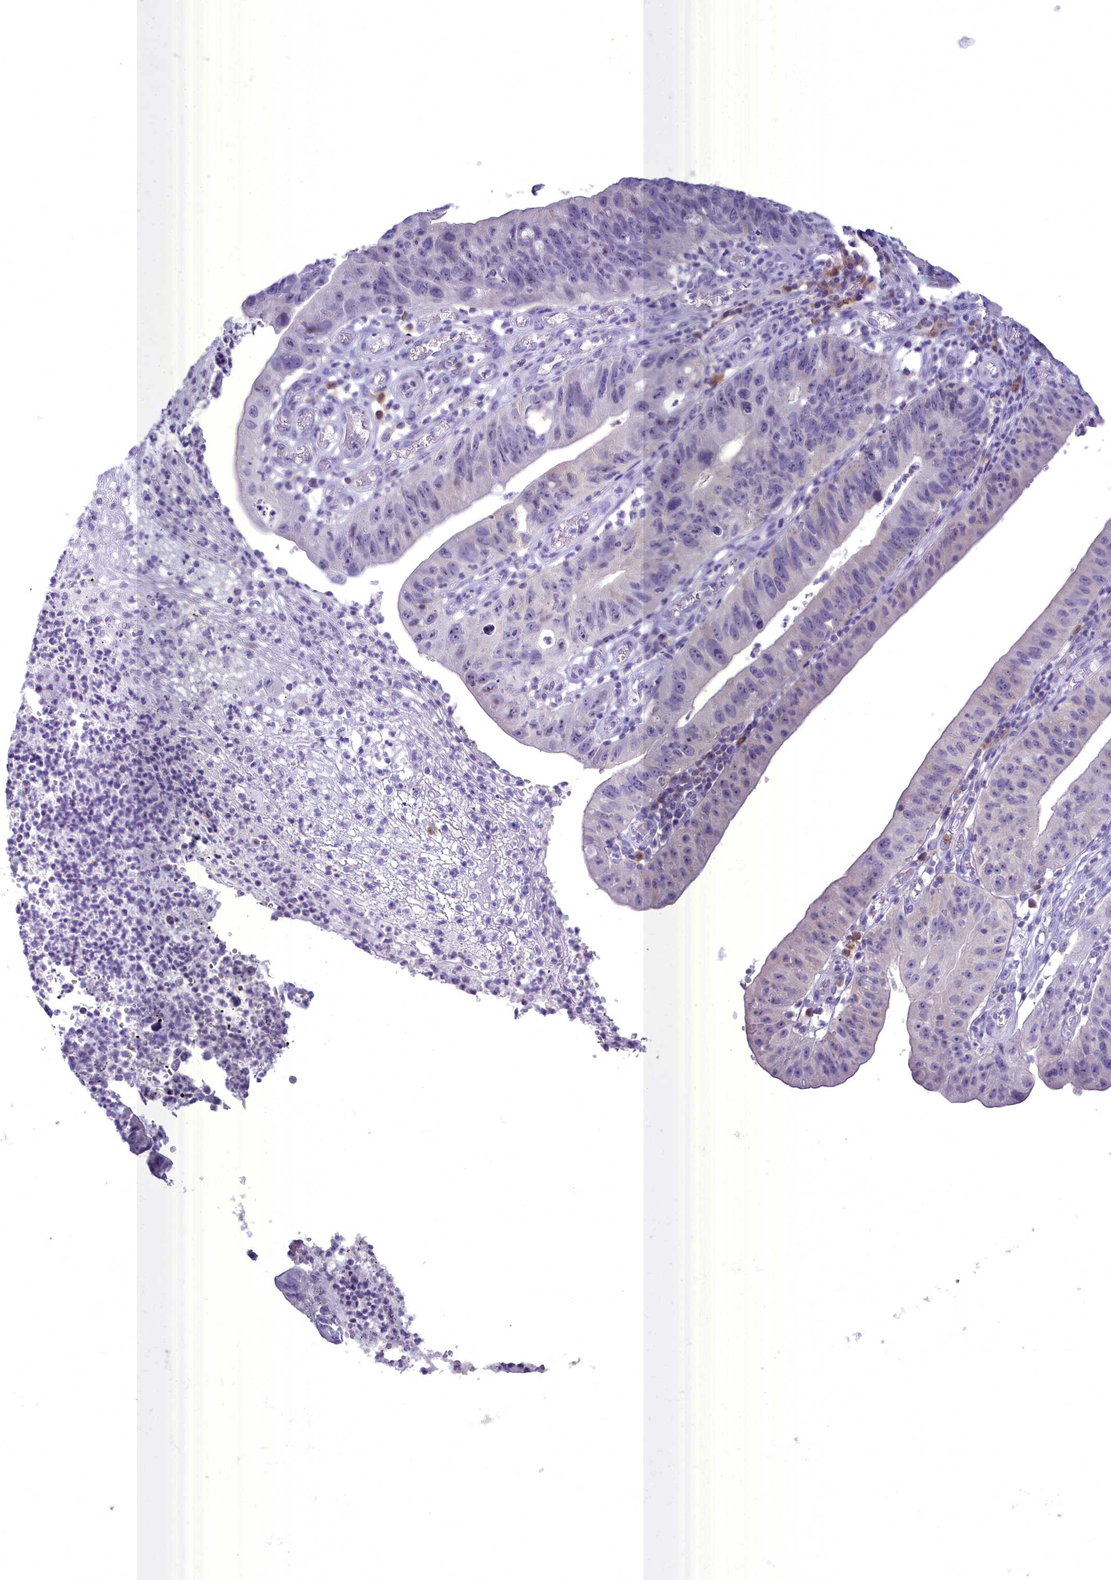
{"staining": {"intensity": "negative", "quantity": "none", "location": "none"}, "tissue": "stomach cancer", "cell_type": "Tumor cells", "image_type": "cancer", "snomed": [{"axis": "morphology", "description": "Adenocarcinoma, NOS"}, {"axis": "topography", "description": "Stomach"}], "caption": "Immunohistochemical staining of stomach adenocarcinoma displays no significant staining in tumor cells.", "gene": "BLNK", "patient": {"sex": "male", "age": 59}}